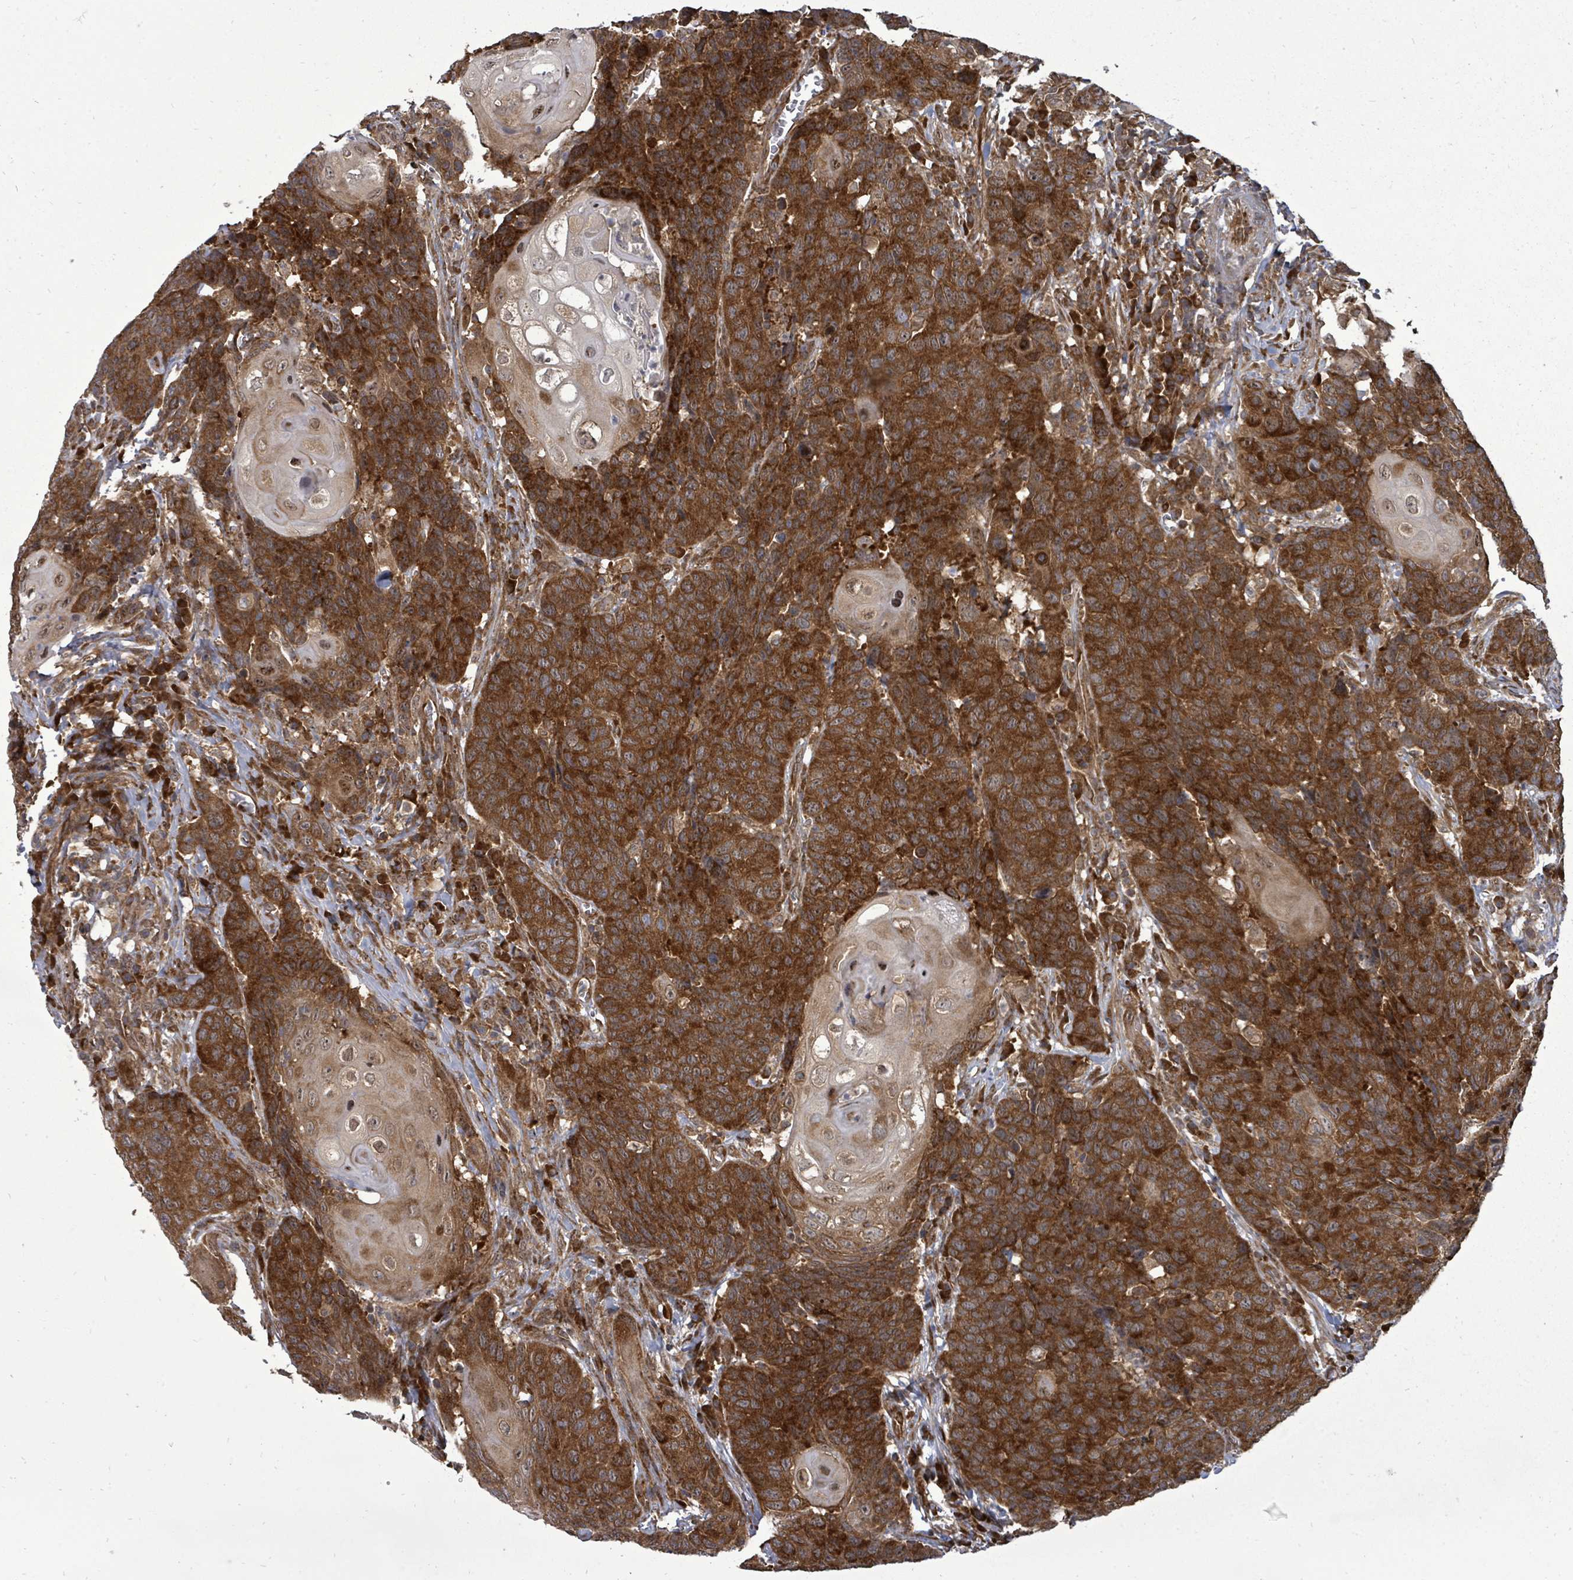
{"staining": {"intensity": "strong", "quantity": ">75%", "location": "cytoplasmic/membranous"}, "tissue": "head and neck cancer", "cell_type": "Tumor cells", "image_type": "cancer", "snomed": [{"axis": "morphology", "description": "Squamous cell carcinoma, NOS"}, {"axis": "topography", "description": "Head-Neck"}], "caption": "Brown immunohistochemical staining in human head and neck squamous cell carcinoma reveals strong cytoplasmic/membranous staining in approximately >75% of tumor cells.", "gene": "EIF3C", "patient": {"sex": "male", "age": 66}}